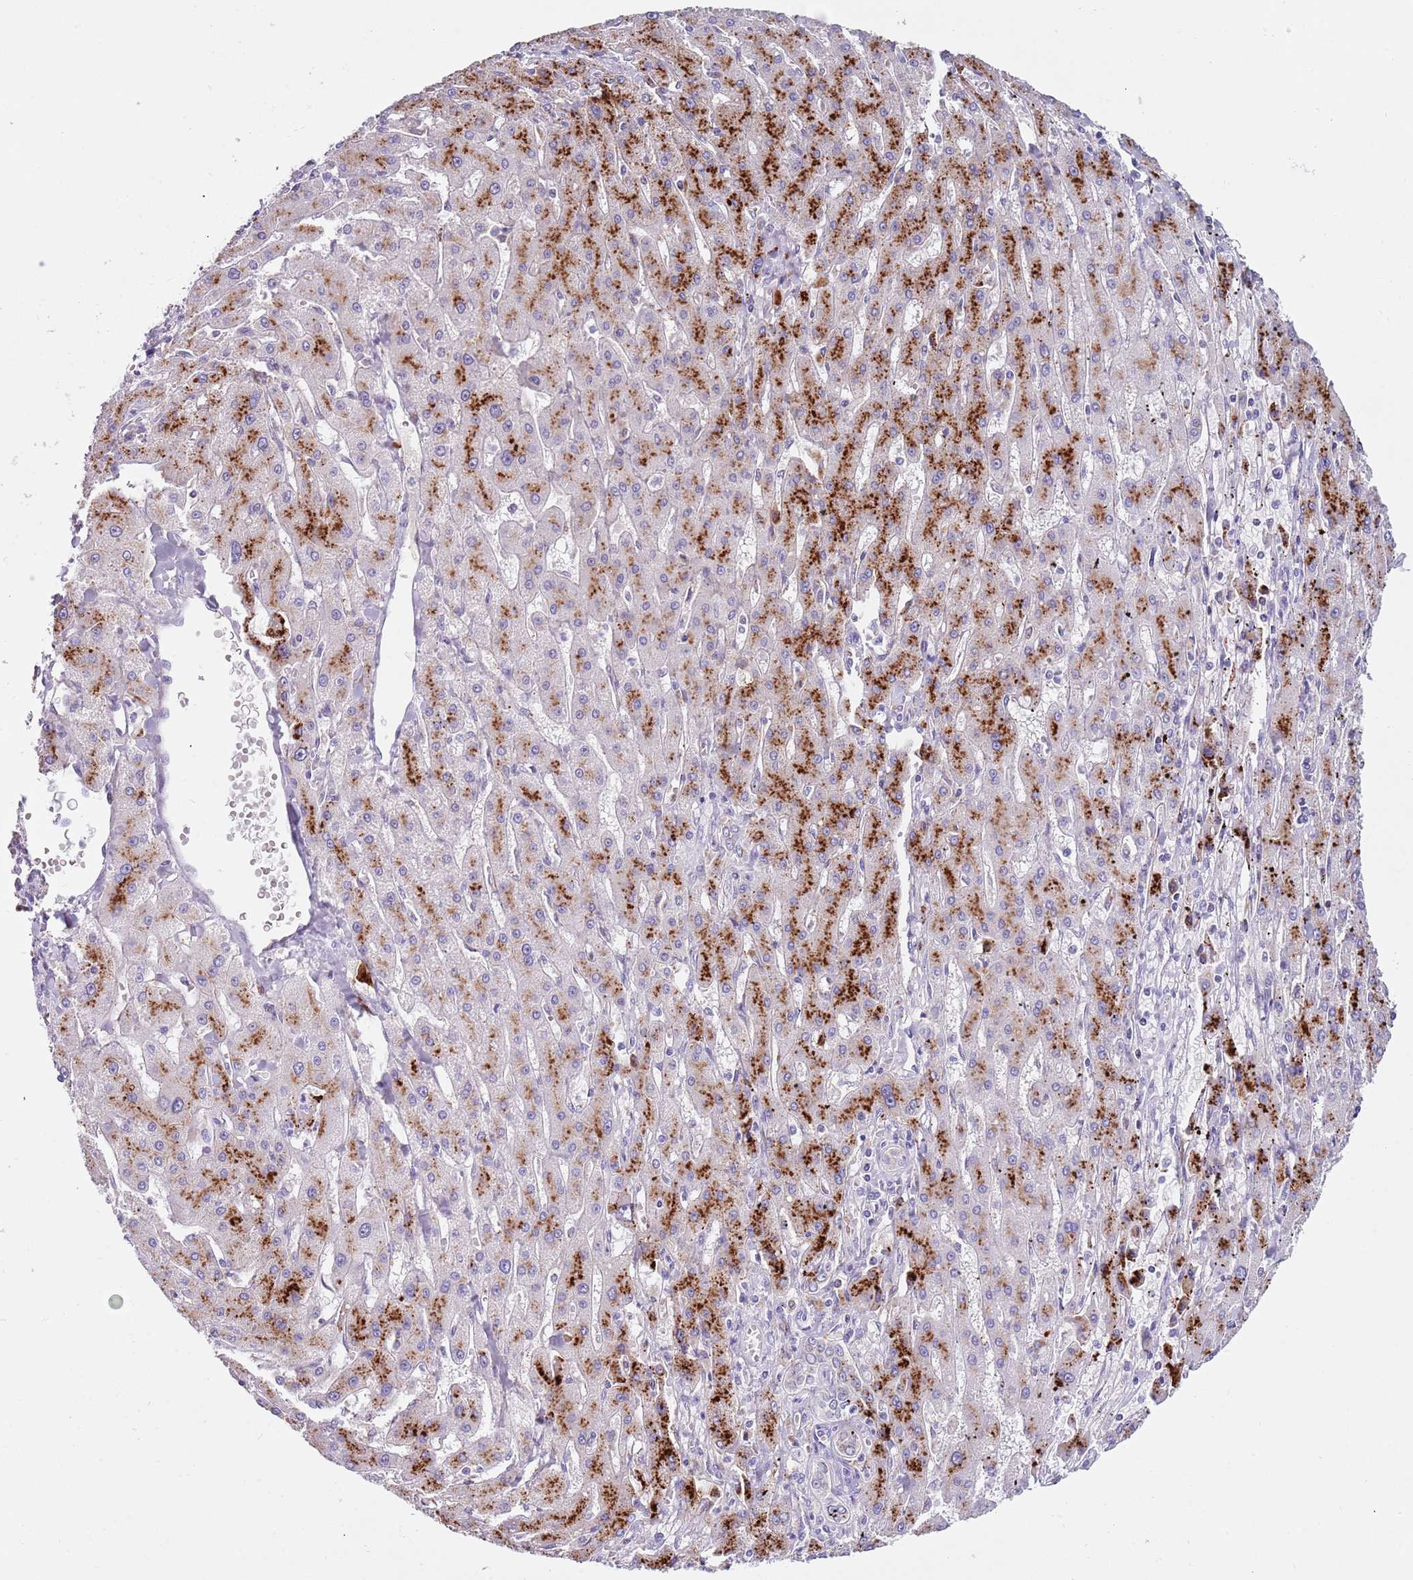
{"staining": {"intensity": "strong", "quantity": "25%-75%", "location": "cytoplasmic/membranous"}, "tissue": "liver cancer", "cell_type": "Tumor cells", "image_type": "cancer", "snomed": [{"axis": "morphology", "description": "Carcinoma, Hepatocellular, NOS"}, {"axis": "topography", "description": "Liver"}], "caption": "Liver hepatocellular carcinoma tissue demonstrates strong cytoplasmic/membranous positivity in approximately 25%-75% of tumor cells, visualized by immunohistochemistry.", "gene": "LRRN3", "patient": {"sex": "male", "age": 72}}